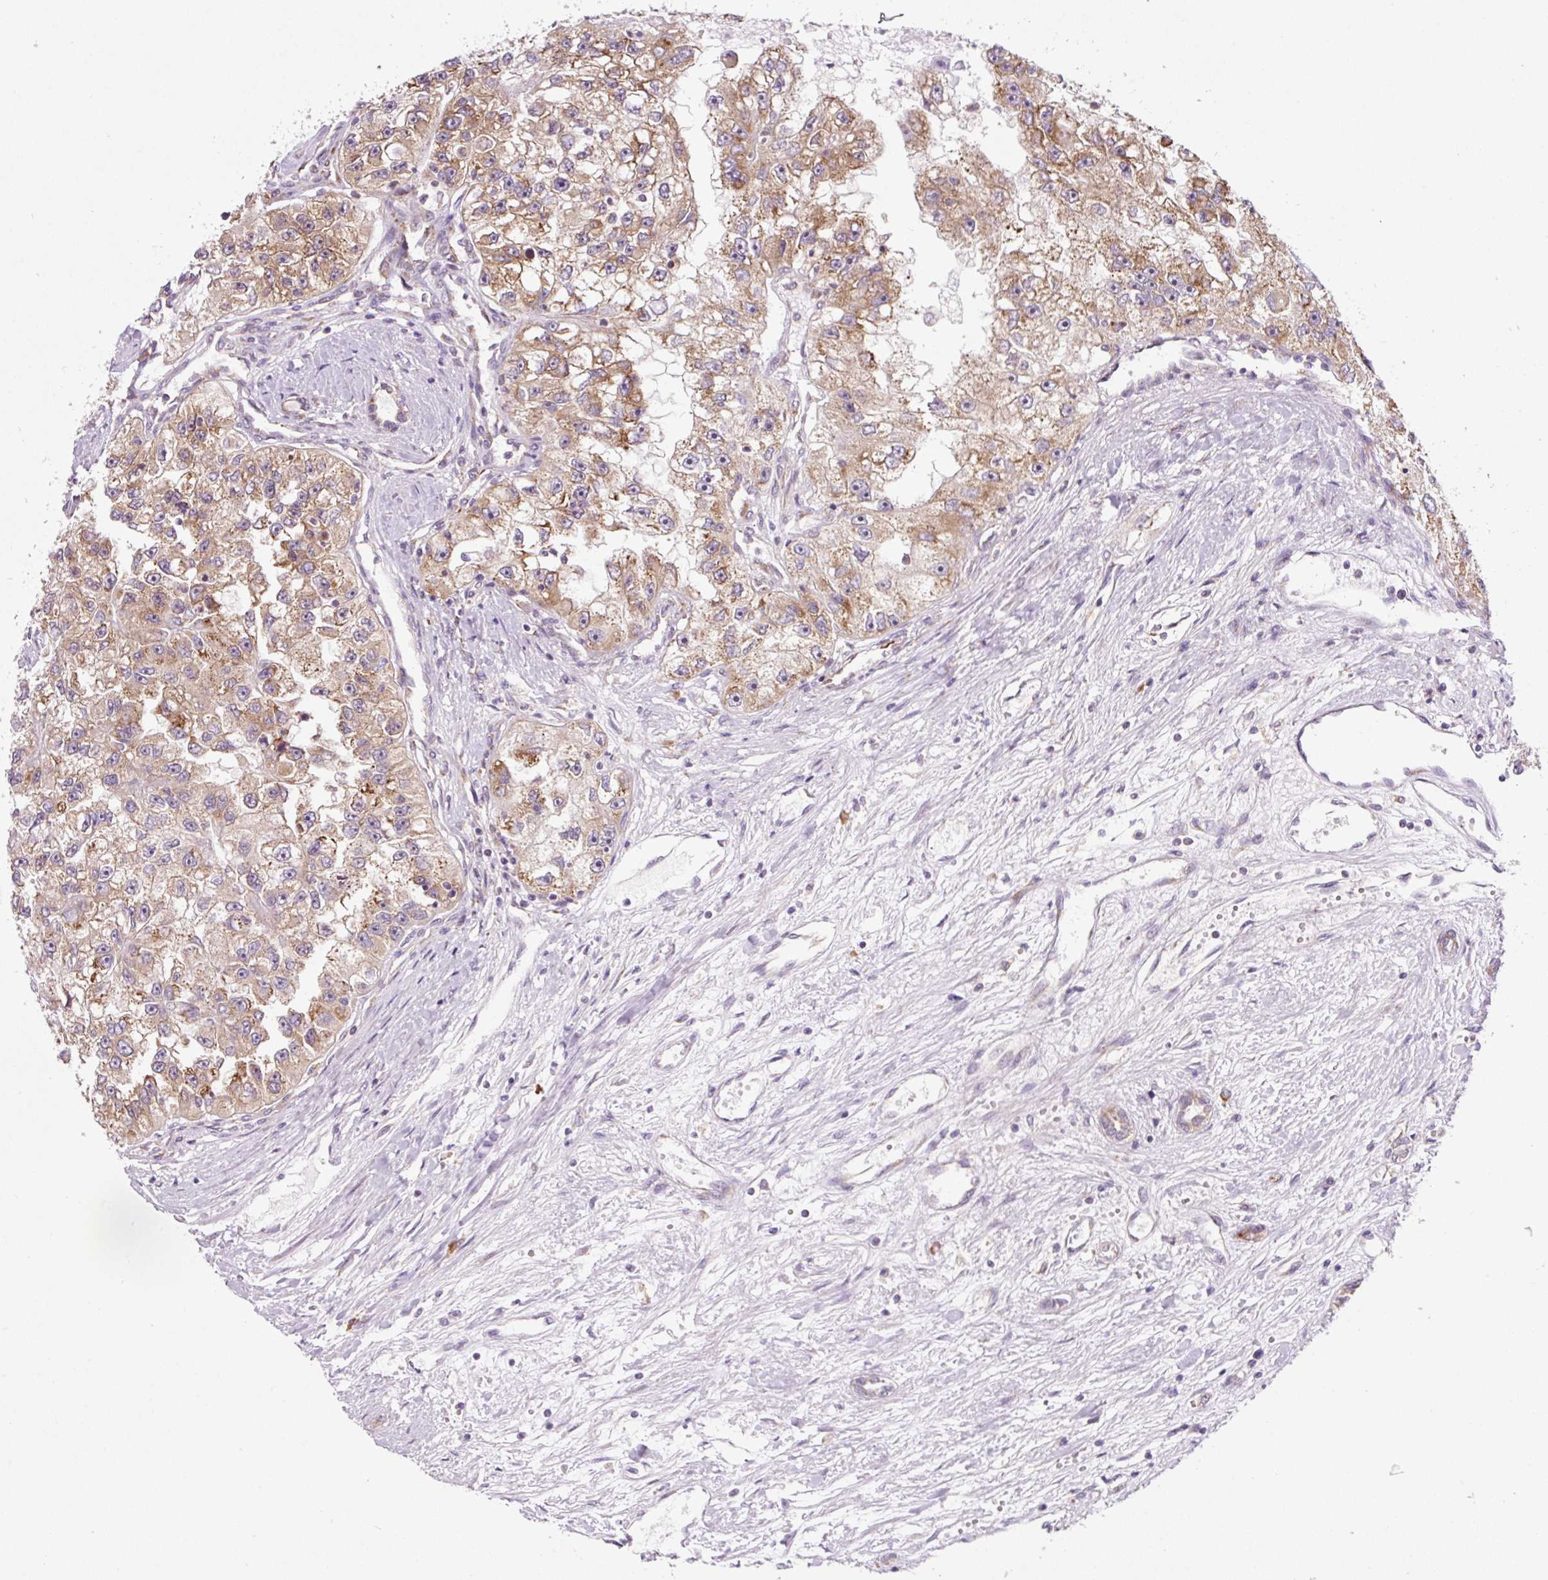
{"staining": {"intensity": "moderate", "quantity": ">75%", "location": "cytoplasmic/membranous"}, "tissue": "renal cancer", "cell_type": "Tumor cells", "image_type": "cancer", "snomed": [{"axis": "morphology", "description": "Adenocarcinoma, NOS"}, {"axis": "topography", "description": "Kidney"}], "caption": "Protein expression analysis of human adenocarcinoma (renal) reveals moderate cytoplasmic/membranous staining in about >75% of tumor cells.", "gene": "RPL41", "patient": {"sex": "male", "age": 63}}